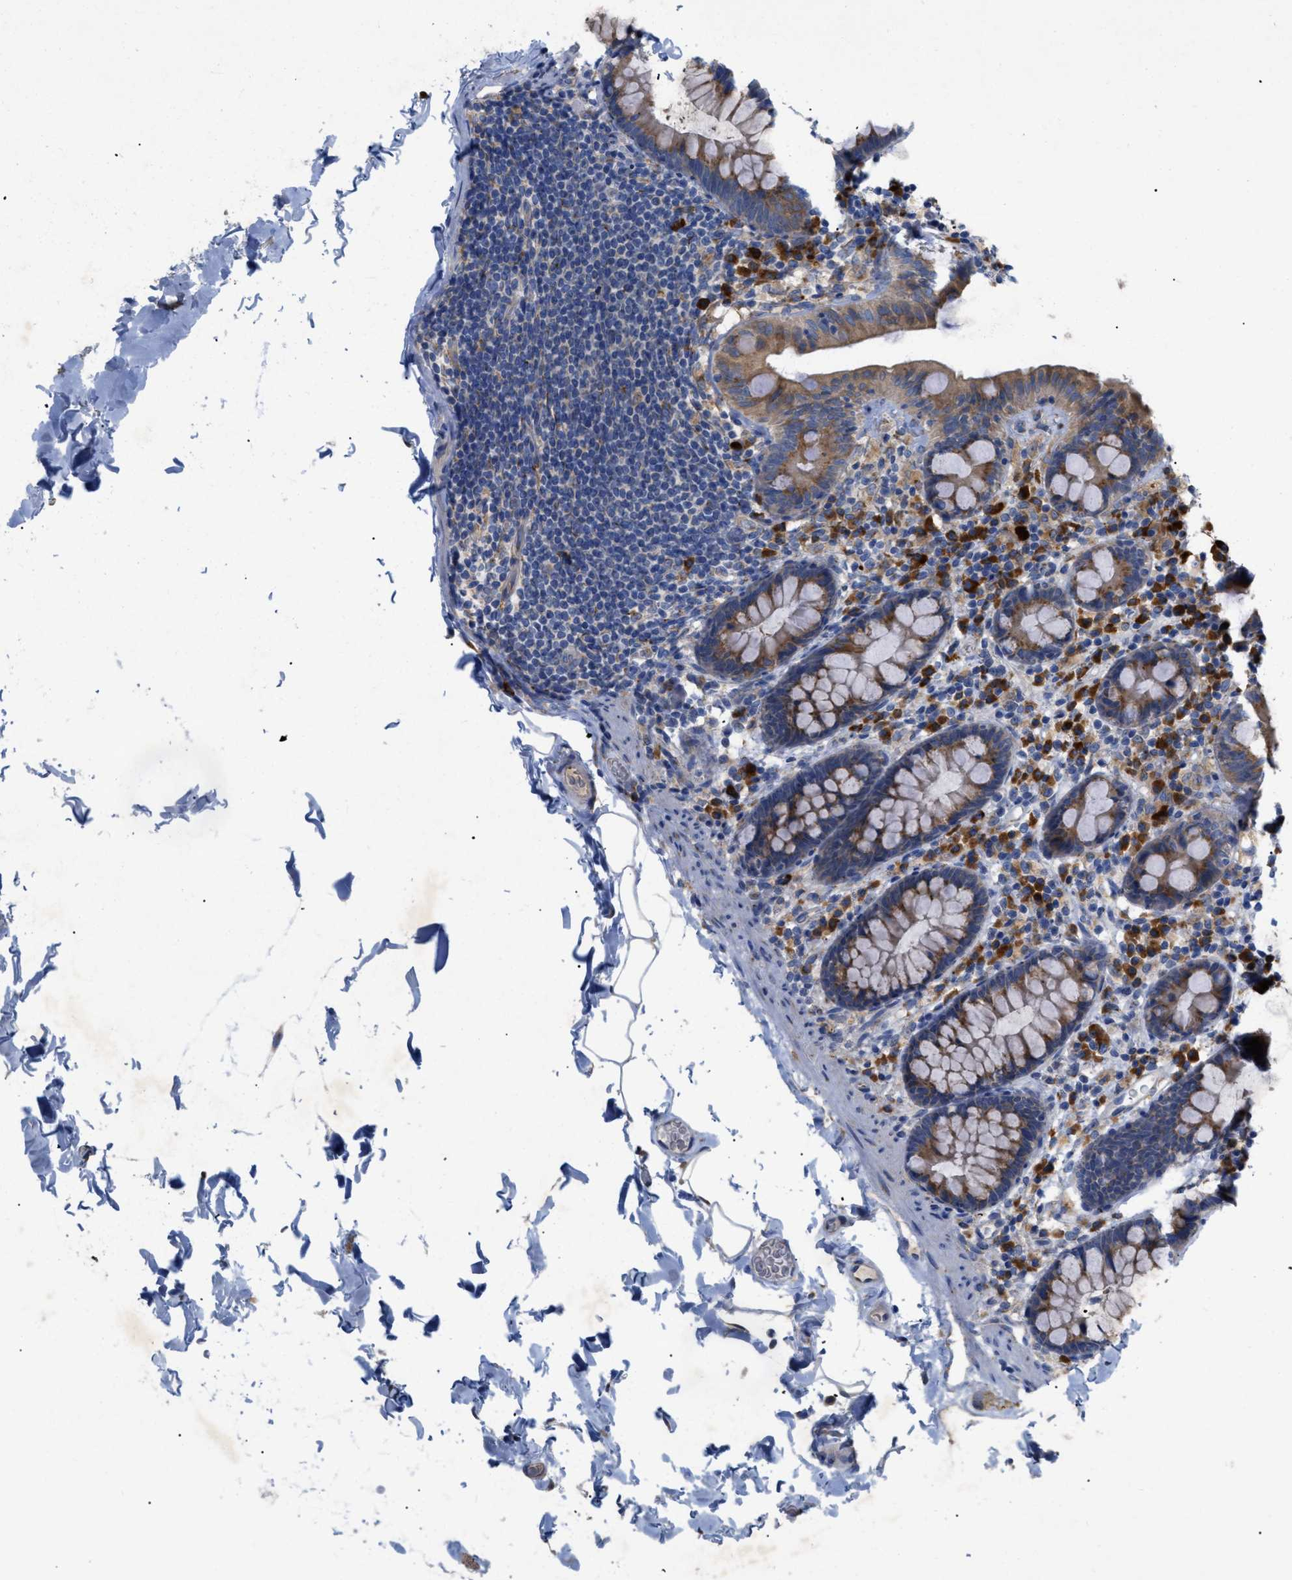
{"staining": {"intensity": "weak", "quantity": ">75%", "location": "cytoplasmic/membranous"}, "tissue": "colon", "cell_type": "Endothelial cells", "image_type": "normal", "snomed": [{"axis": "morphology", "description": "Normal tissue, NOS"}, {"axis": "topography", "description": "Colon"}], "caption": "Immunohistochemistry (DAB) staining of normal colon demonstrates weak cytoplasmic/membranous protein staining in approximately >75% of endothelial cells. The protein is stained brown, and the nuclei are stained in blue (DAB (3,3'-diaminobenzidine) IHC with brightfield microscopy, high magnification).", "gene": "SLC50A1", "patient": {"sex": "female", "age": 80}}